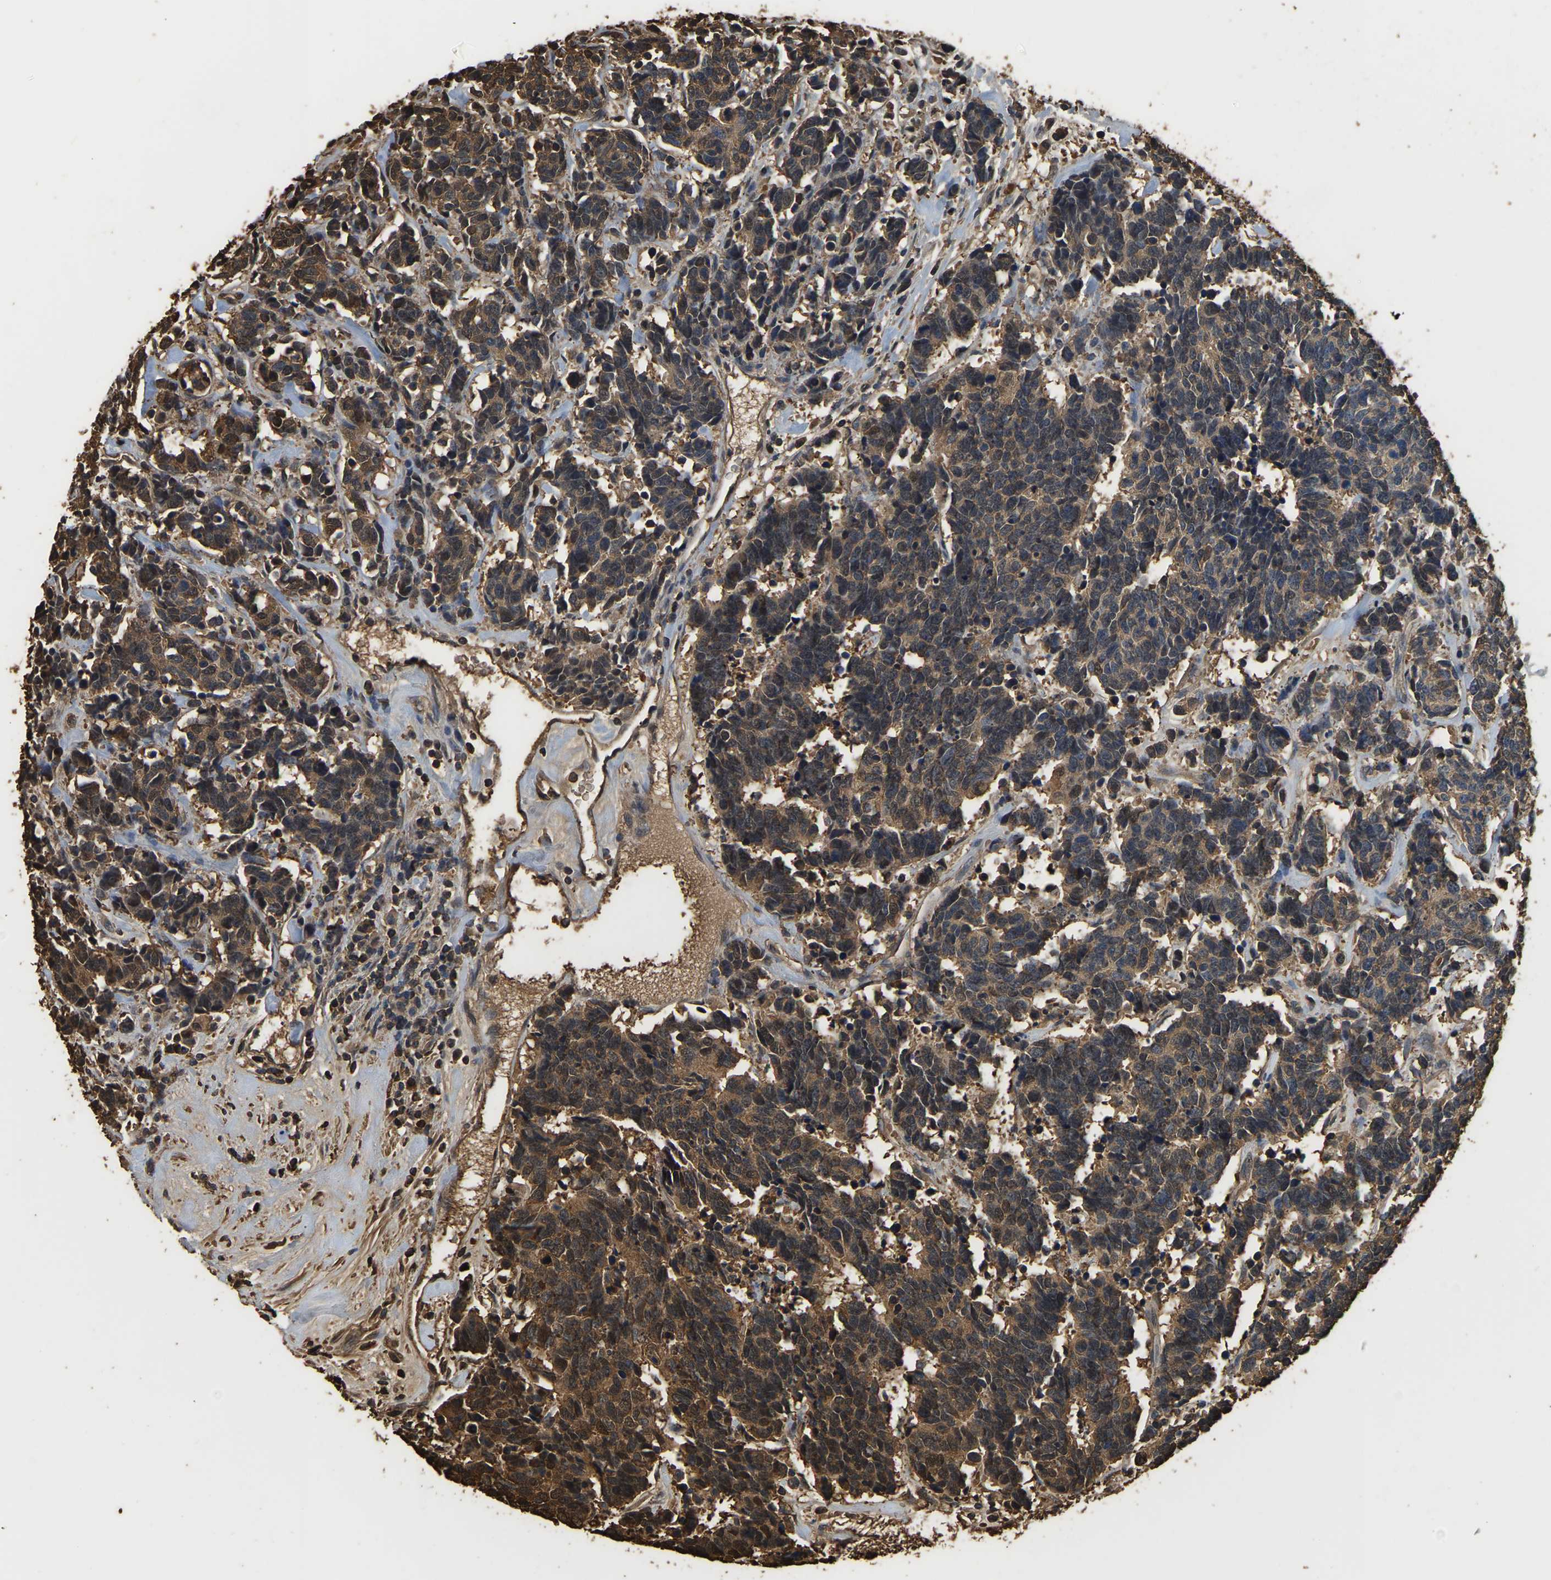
{"staining": {"intensity": "moderate", "quantity": ">75%", "location": "cytoplasmic/membranous"}, "tissue": "carcinoid", "cell_type": "Tumor cells", "image_type": "cancer", "snomed": [{"axis": "morphology", "description": "Carcinoma, NOS"}, {"axis": "morphology", "description": "Carcinoid, malignant, NOS"}, {"axis": "topography", "description": "Urinary bladder"}], "caption": "Immunohistochemistry of human carcinoid (malignant) reveals medium levels of moderate cytoplasmic/membranous expression in about >75% of tumor cells.", "gene": "LDHB", "patient": {"sex": "male", "age": 57}}